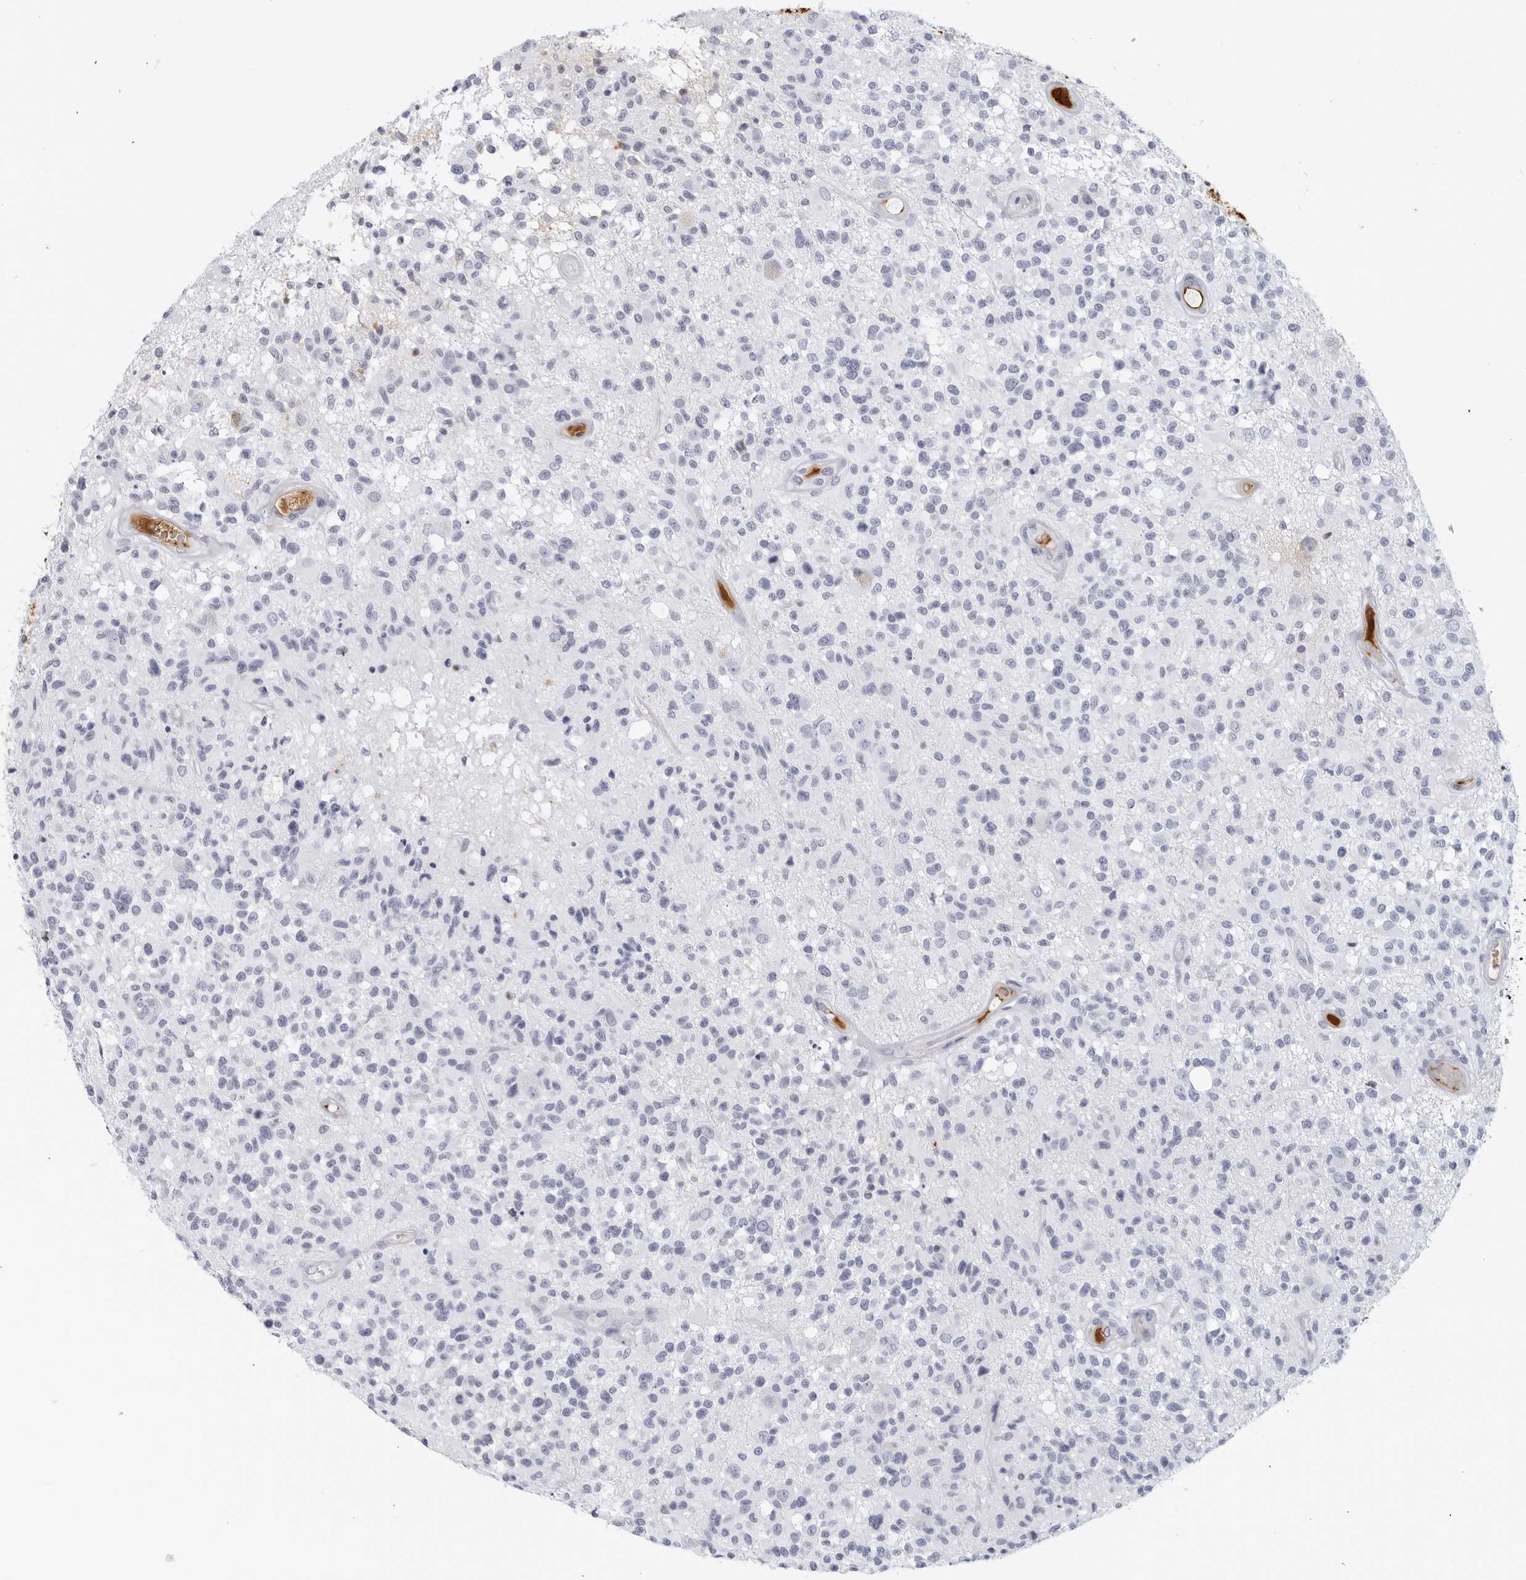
{"staining": {"intensity": "negative", "quantity": "none", "location": "none"}, "tissue": "glioma", "cell_type": "Tumor cells", "image_type": "cancer", "snomed": [{"axis": "morphology", "description": "Glioma, malignant, High grade"}, {"axis": "morphology", "description": "Glioblastoma, NOS"}, {"axis": "topography", "description": "Brain"}], "caption": "Tumor cells are negative for brown protein staining in glioblastoma. (Stains: DAB immunohistochemistry with hematoxylin counter stain, Microscopy: brightfield microscopy at high magnification).", "gene": "FGG", "patient": {"sex": "male", "age": 60}}